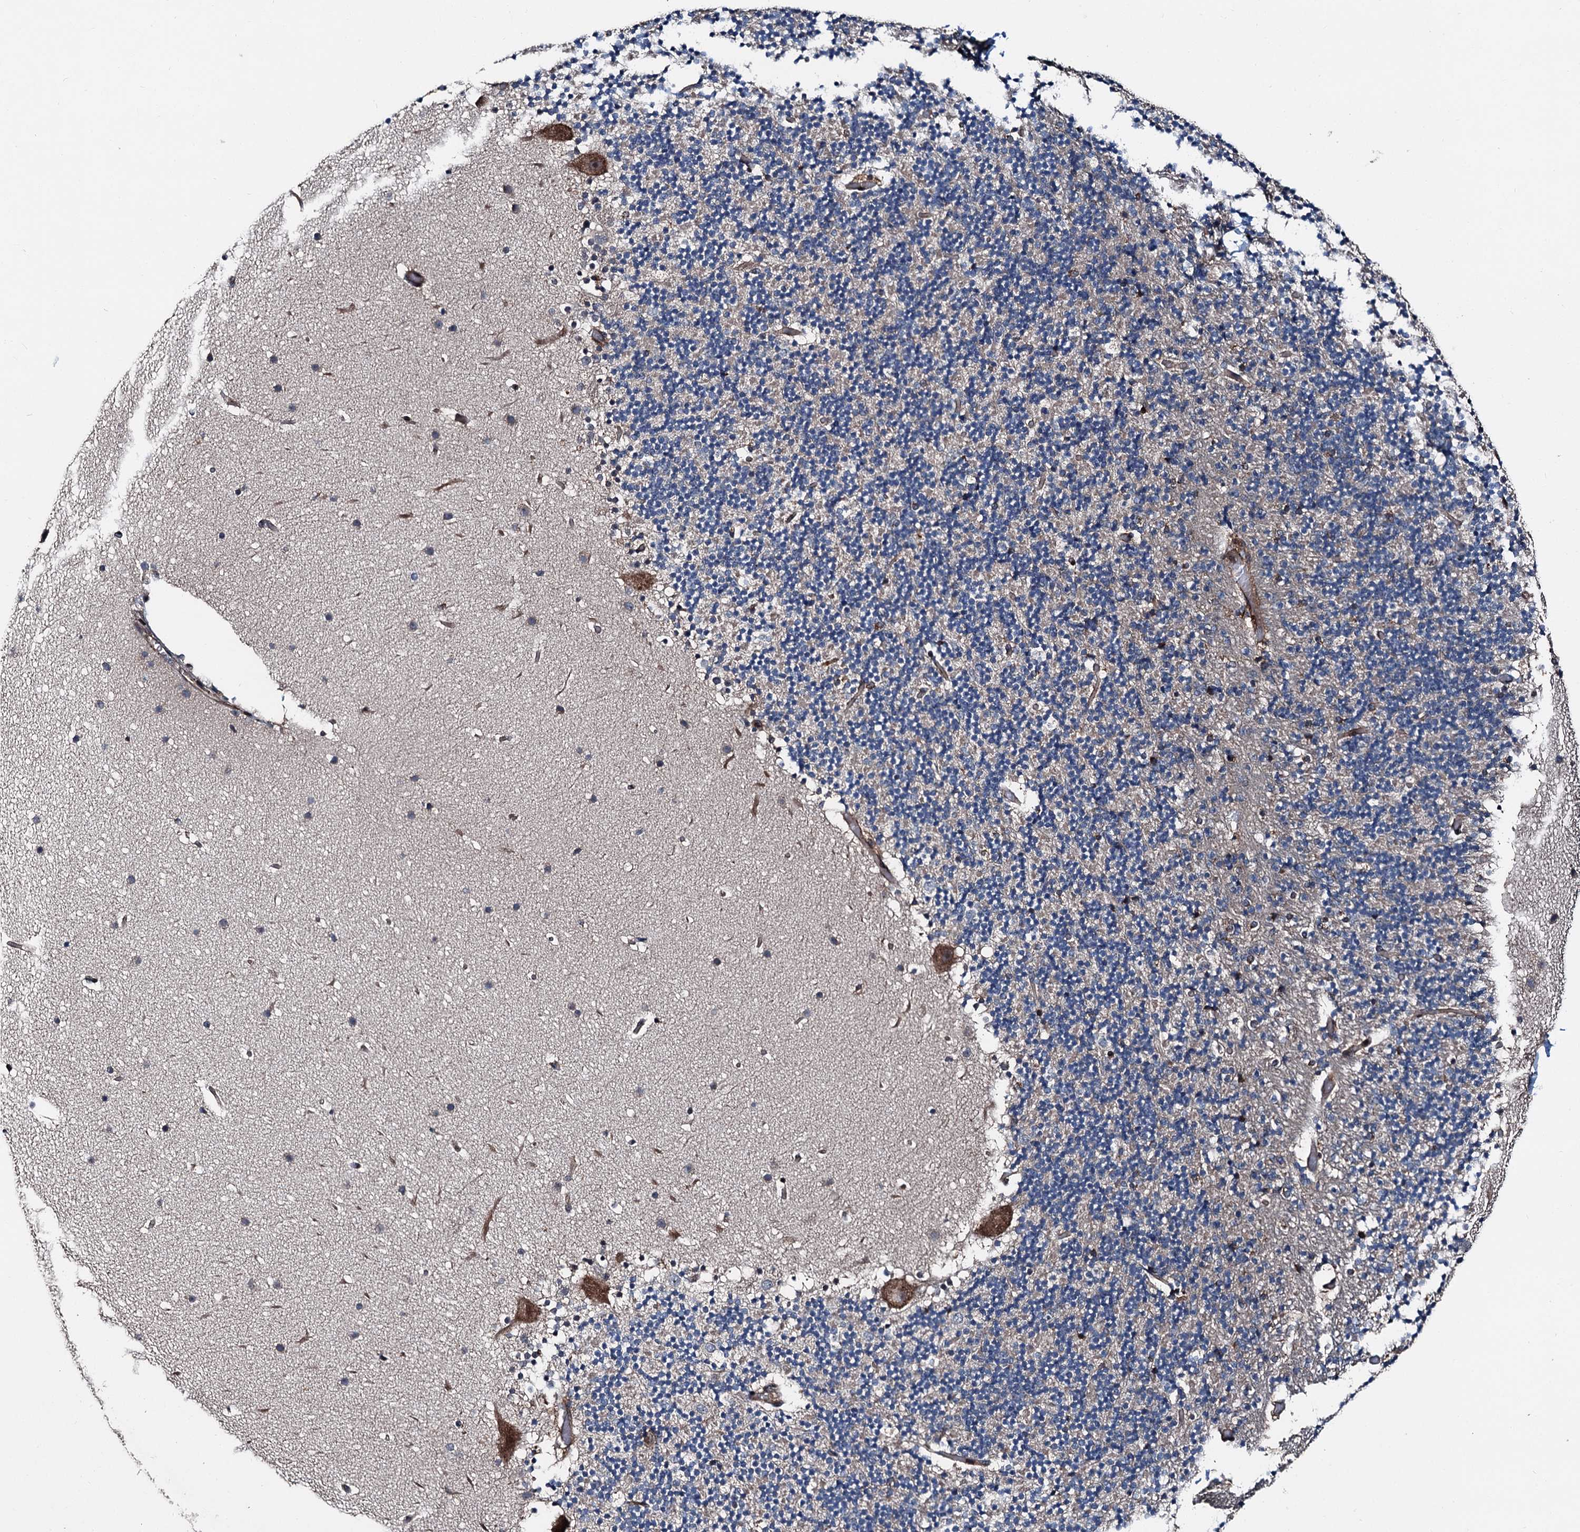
{"staining": {"intensity": "negative", "quantity": "none", "location": "none"}, "tissue": "cerebellum", "cell_type": "Cells in granular layer", "image_type": "normal", "snomed": [{"axis": "morphology", "description": "Normal tissue, NOS"}, {"axis": "topography", "description": "Cerebellum"}], "caption": "Immunohistochemistry of unremarkable cerebellum reveals no expression in cells in granular layer. (Immunohistochemistry, brightfield microscopy, high magnification).", "gene": "DDIAS", "patient": {"sex": "male", "age": 57}}